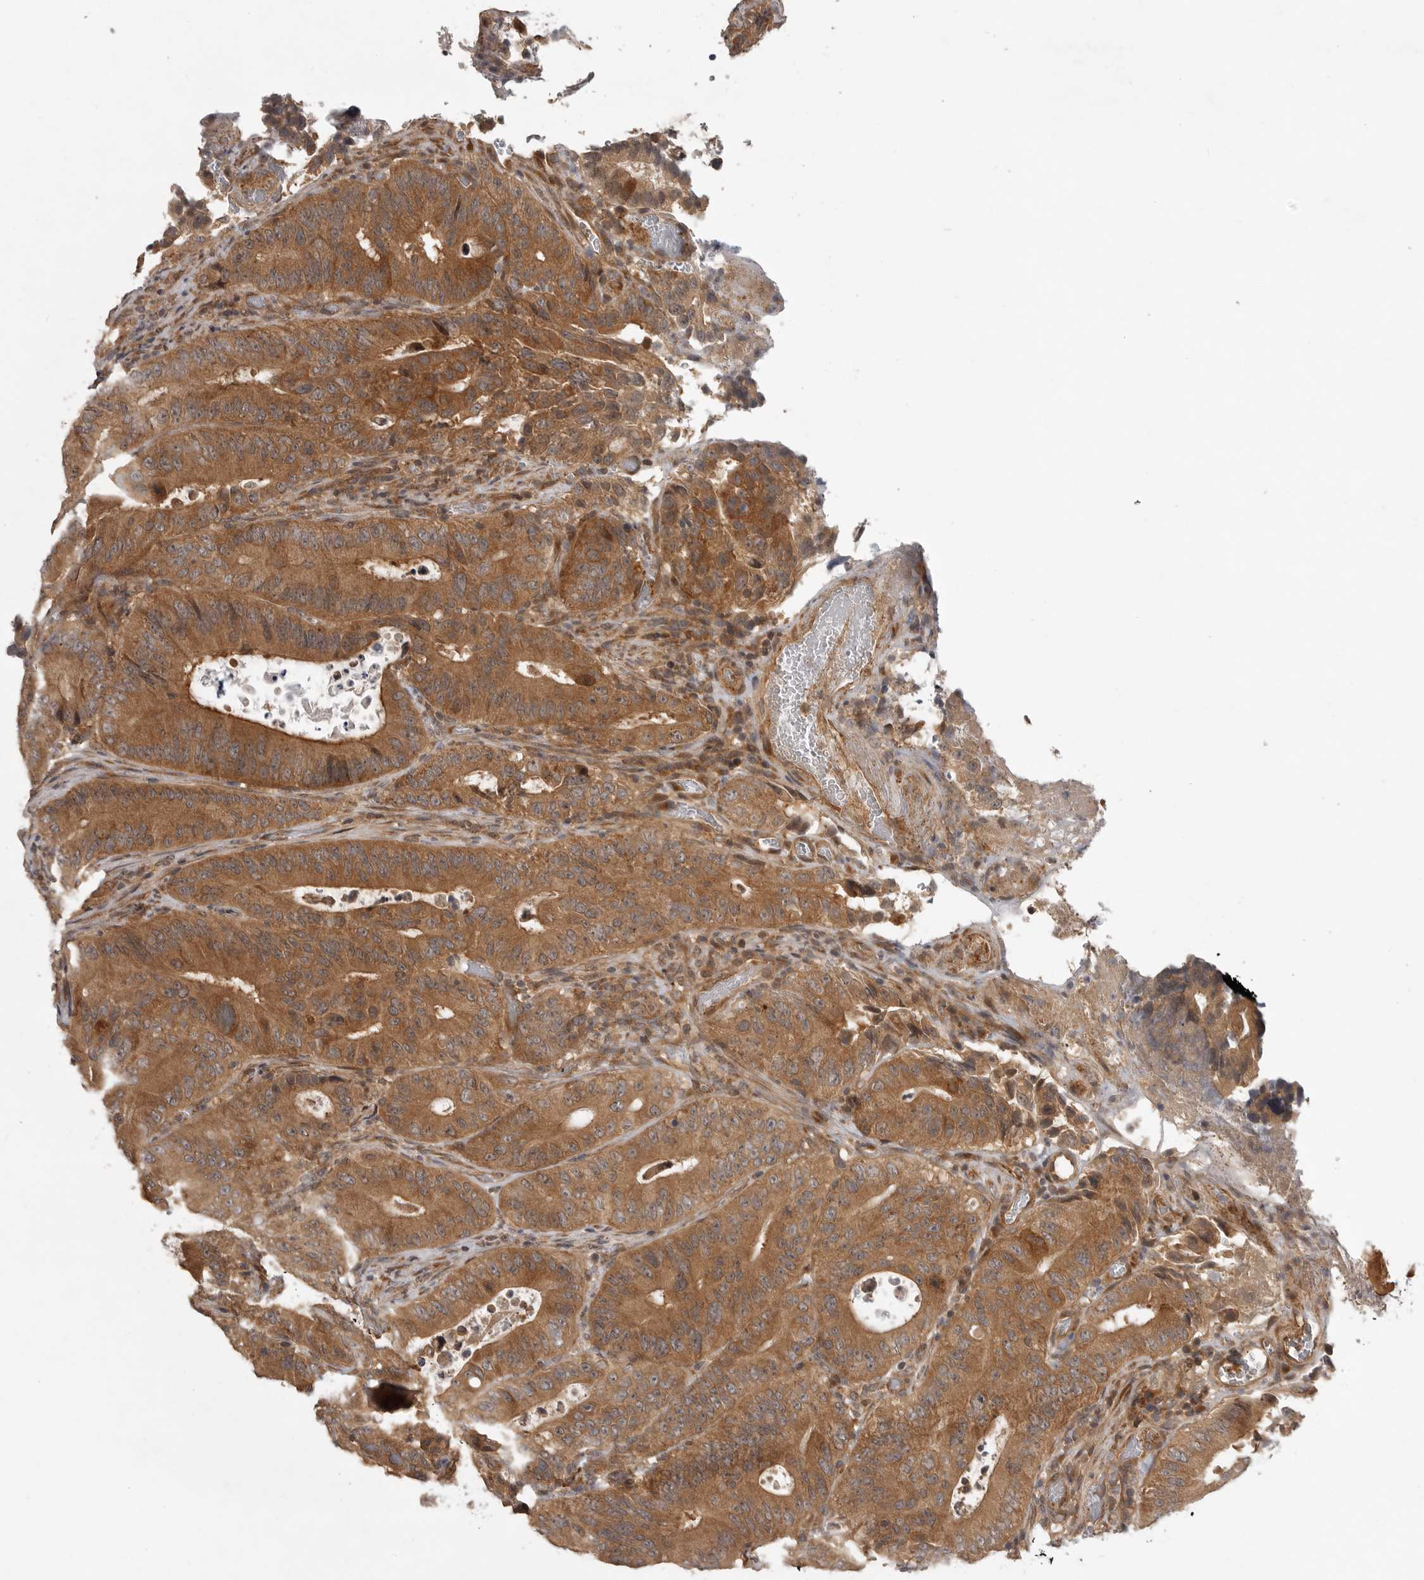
{"staining": {"intensity": "moderate", "quantity": ">75%", "location": "cytoplasmic/membranous"}, "tissue": "colorectal cancer", "cell_type": "Tumor cells", "image_type": "cancer", "snomed": [{"axis": "morphology", "description": "Adenocarcinoma, NOS"}, {"axis": "topography", "description": "Colon"}], "caption": "Immunohistochemical staining of human adenocarcinoma (colorectal) exhibits medium levels of moderate cytoplasmic/membranous expression in about >75% of tumor cells.", "gene": "OSBPL9", "patient": {"sex": "male", "age": 83}}